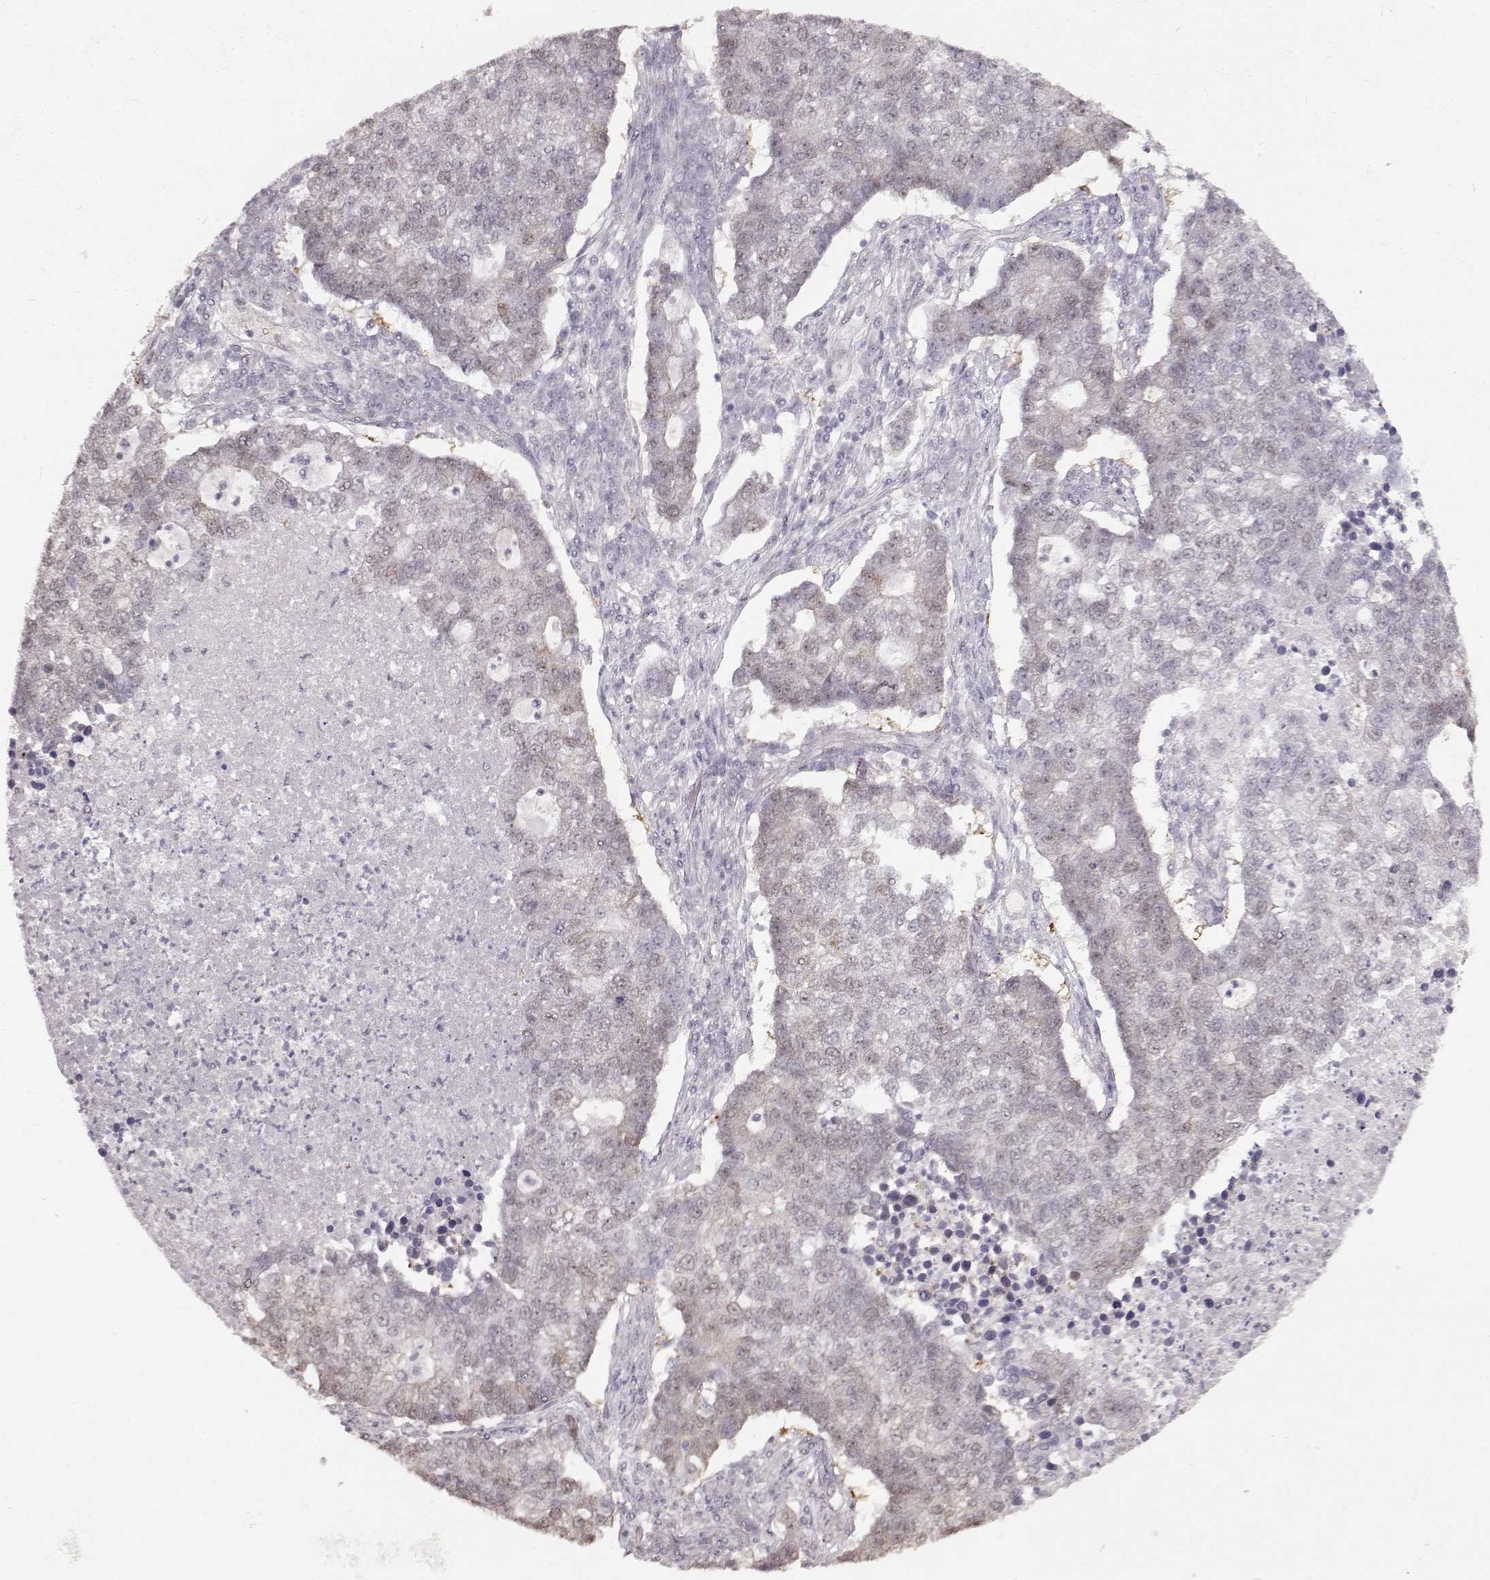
{"staining": {"intensity": "weak", "quantity": "<25%", "location": "nuclear"}, "tissue": "lung cancer", "cell_type": "Tumor cells", "image_type": "cancer", "snomed": [{"axis": "morphology", "description": "Adenocarcinoma, NOS"}, {"axis": "topography", "description": "Lung"}], "caption": "Immunohistochemistry (IHC) of lung cancer (adenocarcinoma) exhibits no expression in tumor cells. (DAB immunohistochemistry visualized using brightfield microscopy, high magnification).", "gene": "PCP4", "patient": {"sex": "male", "age": 57}}